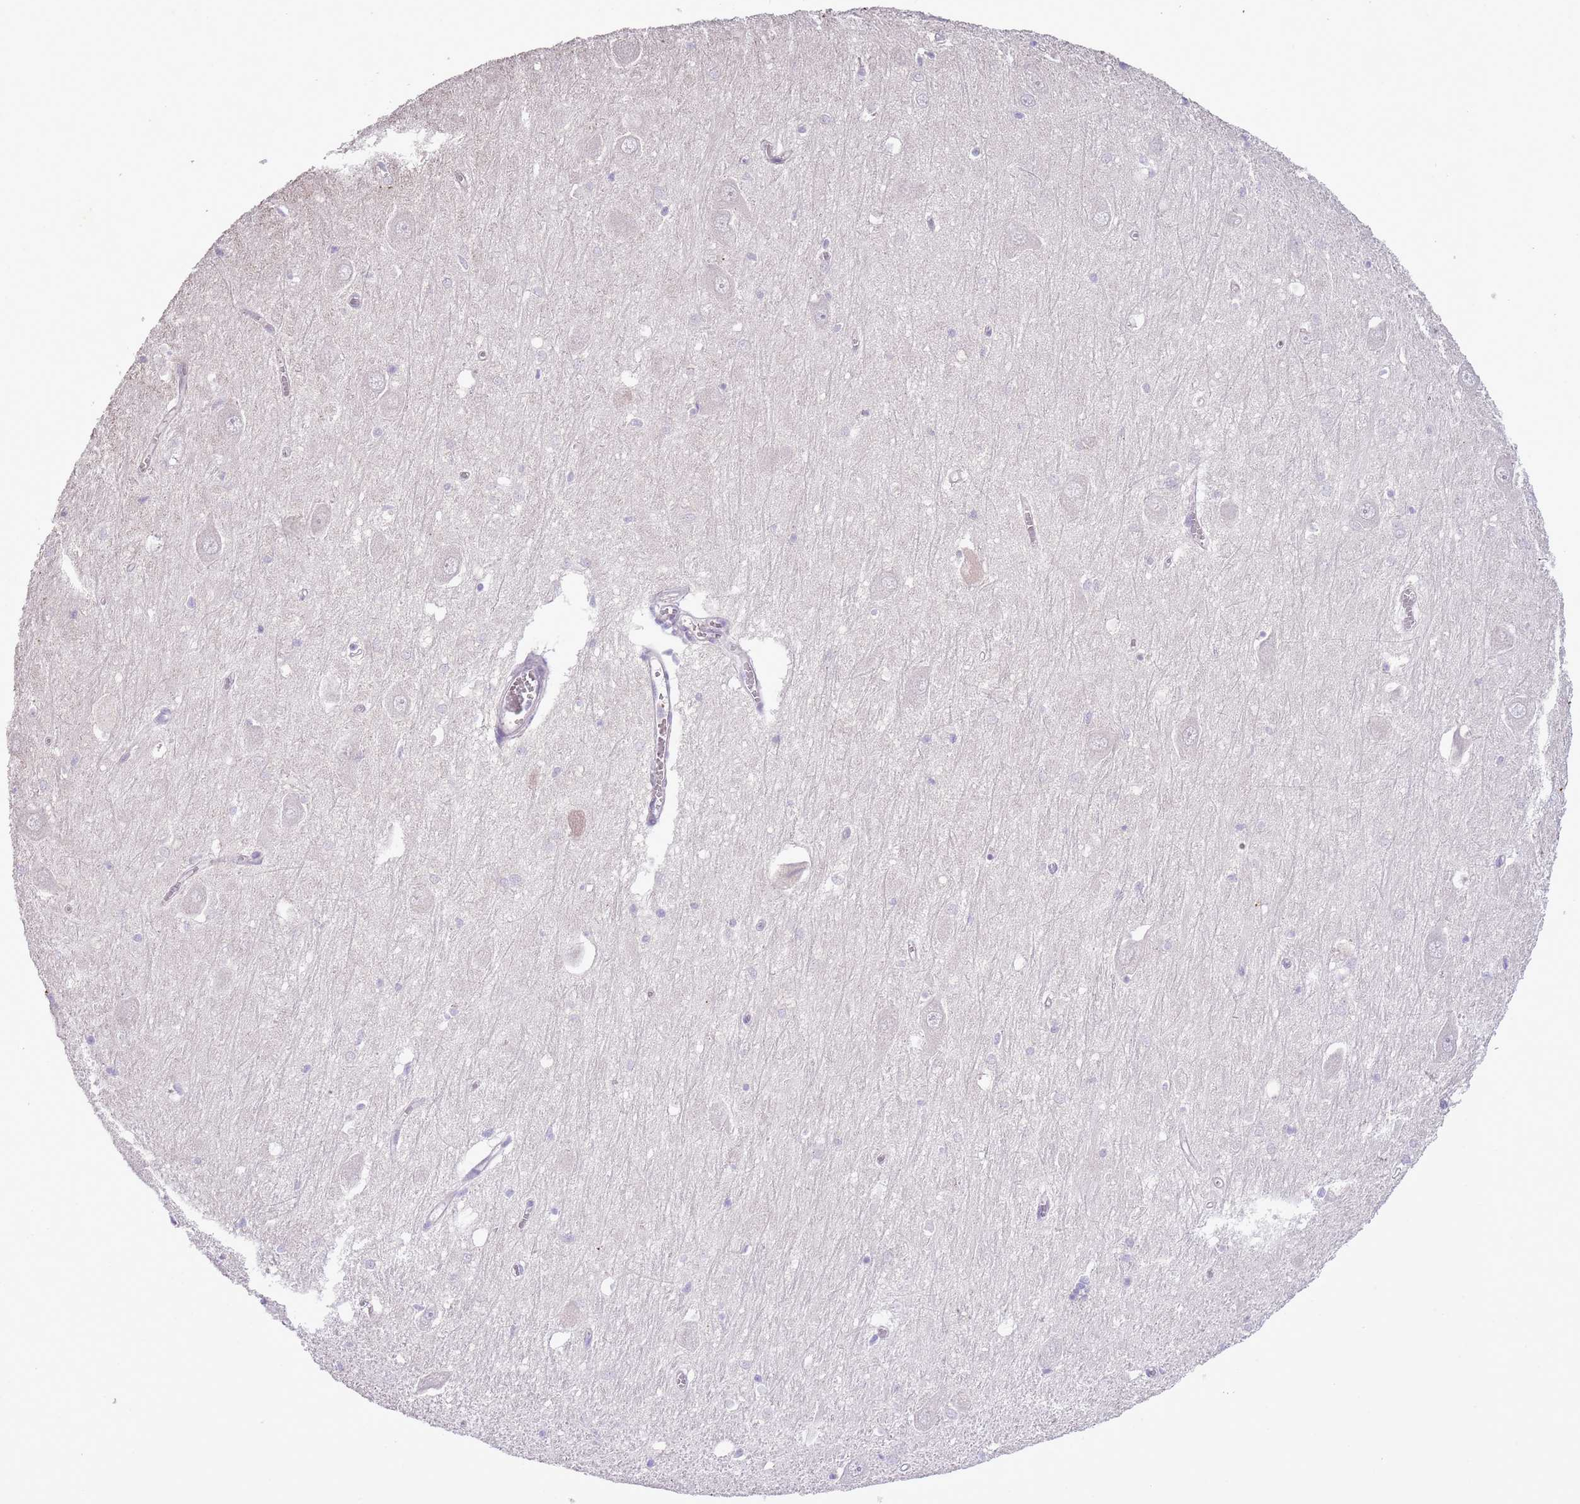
{"staining": {"intensity": "negative", "quantity": "none", "location": "none"}, "tissue": "hippocampus", "cell_type": "Glial cells", "image_type": "normal", "snomed": [{"axis": "morphology", "description": "Normal tissue, NOS"}, {"axis": "topography", "description": "Hippocampus"}], "caption": "Normal hippocampus was stained to show a protein in brown. There is no significant staining in glial cells. (Immunohistochemistry (ihc), brightfield microscopy, high magnification).", "gene": "GMNN", "patient": {"sex": "male", "age": 70}}